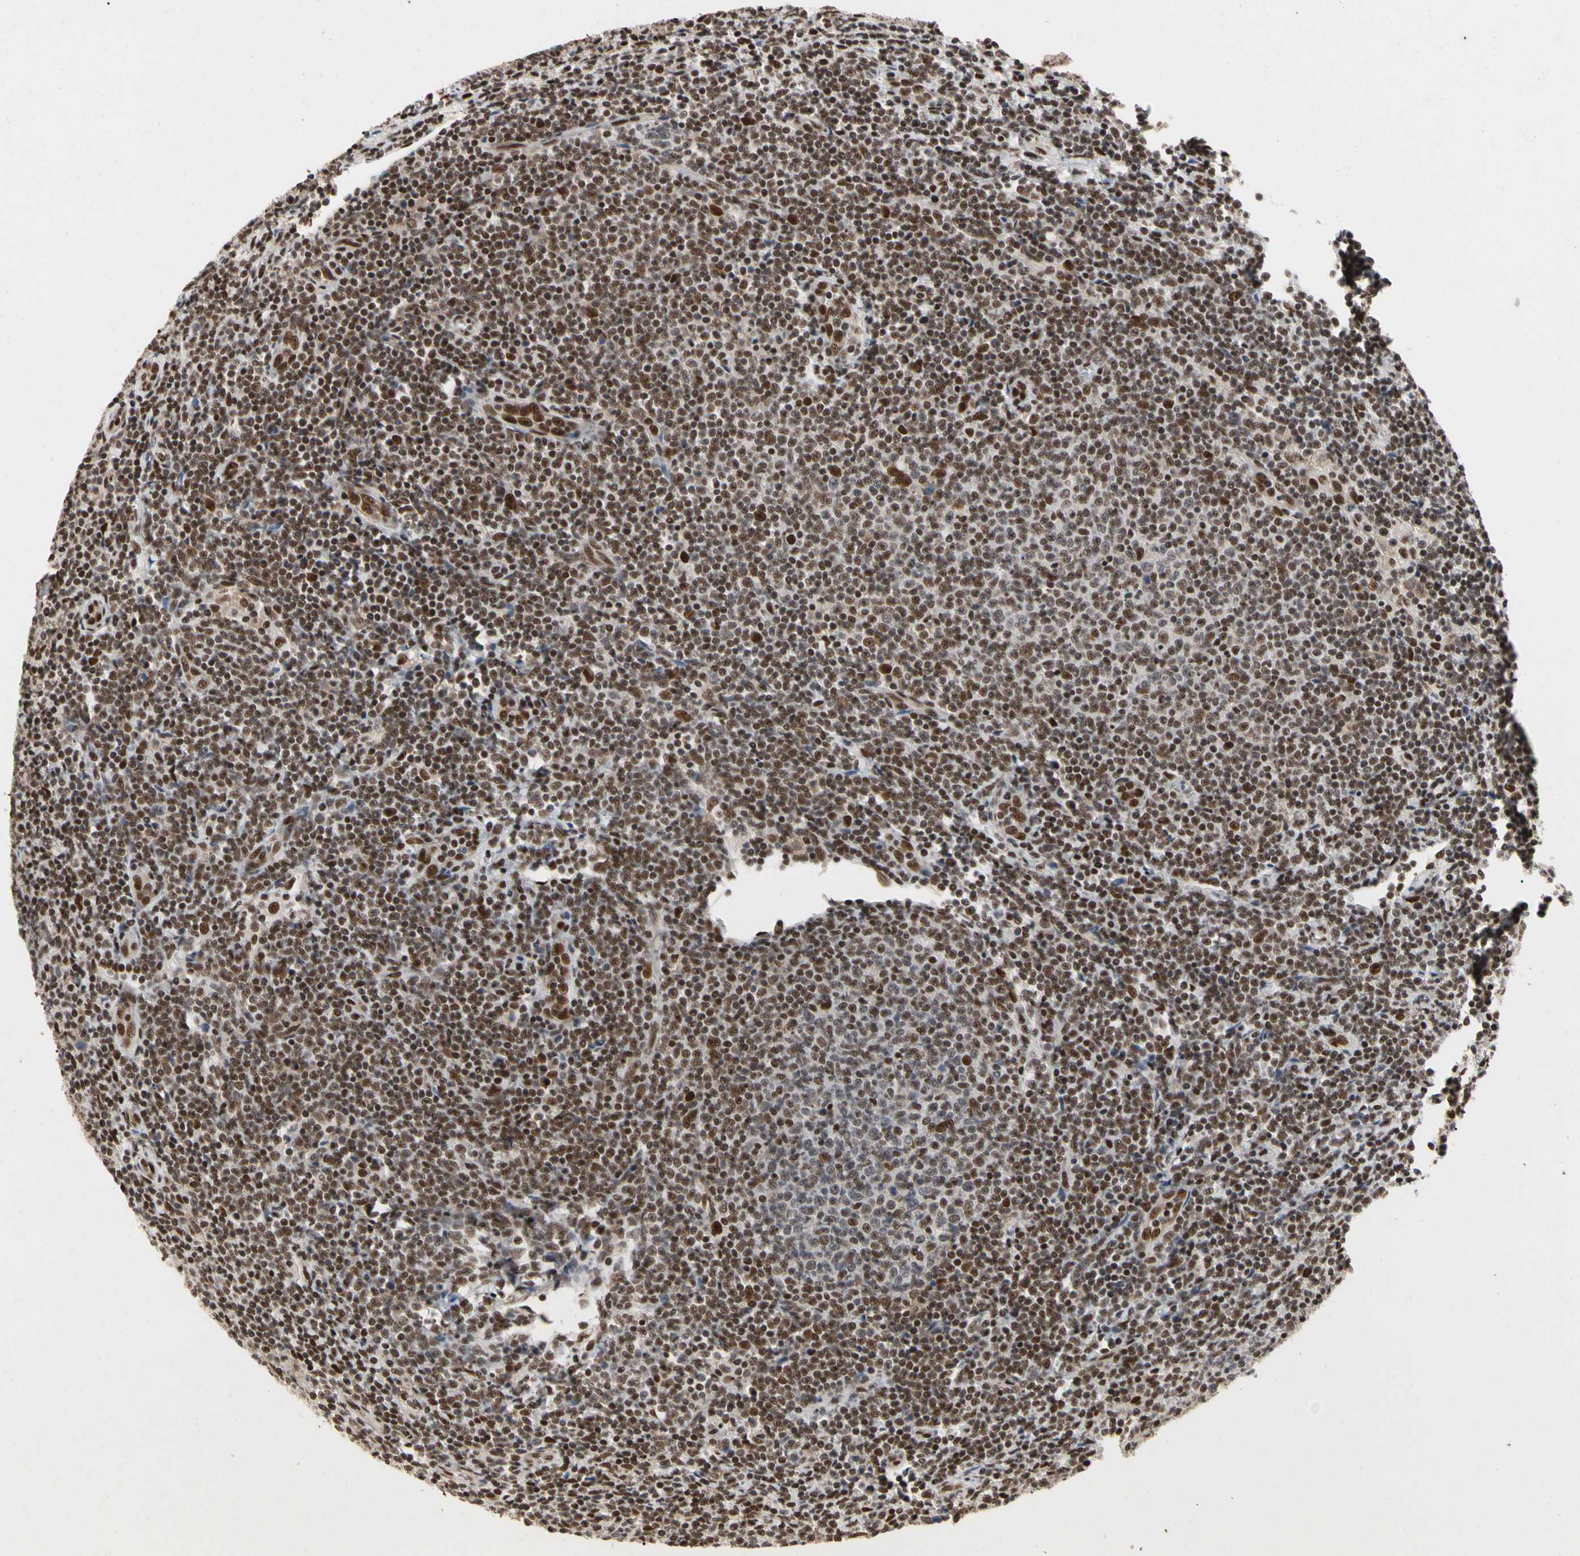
{"staining": {"intensity": "moderate", "quantity": ">75%", "location": "nuclear"}, "tissue": "lymphoma", "cell_type": "Tumor cells", "image_type": "cancer", "snomed": [{"axis": "morphology", "description": "Malignant lymphoma, non-Hodgkin's type, Low grade"}, {"axis": "topography", "description": "Lymph node"}], "caption": "Lymphoma tissue demonstrates moderate nuclear expression in approximately >75% of tumor cells, visualized by immunohistochemistry.", "gene": "FAM98B", "patient": {"sex": "male", "age": 66}}